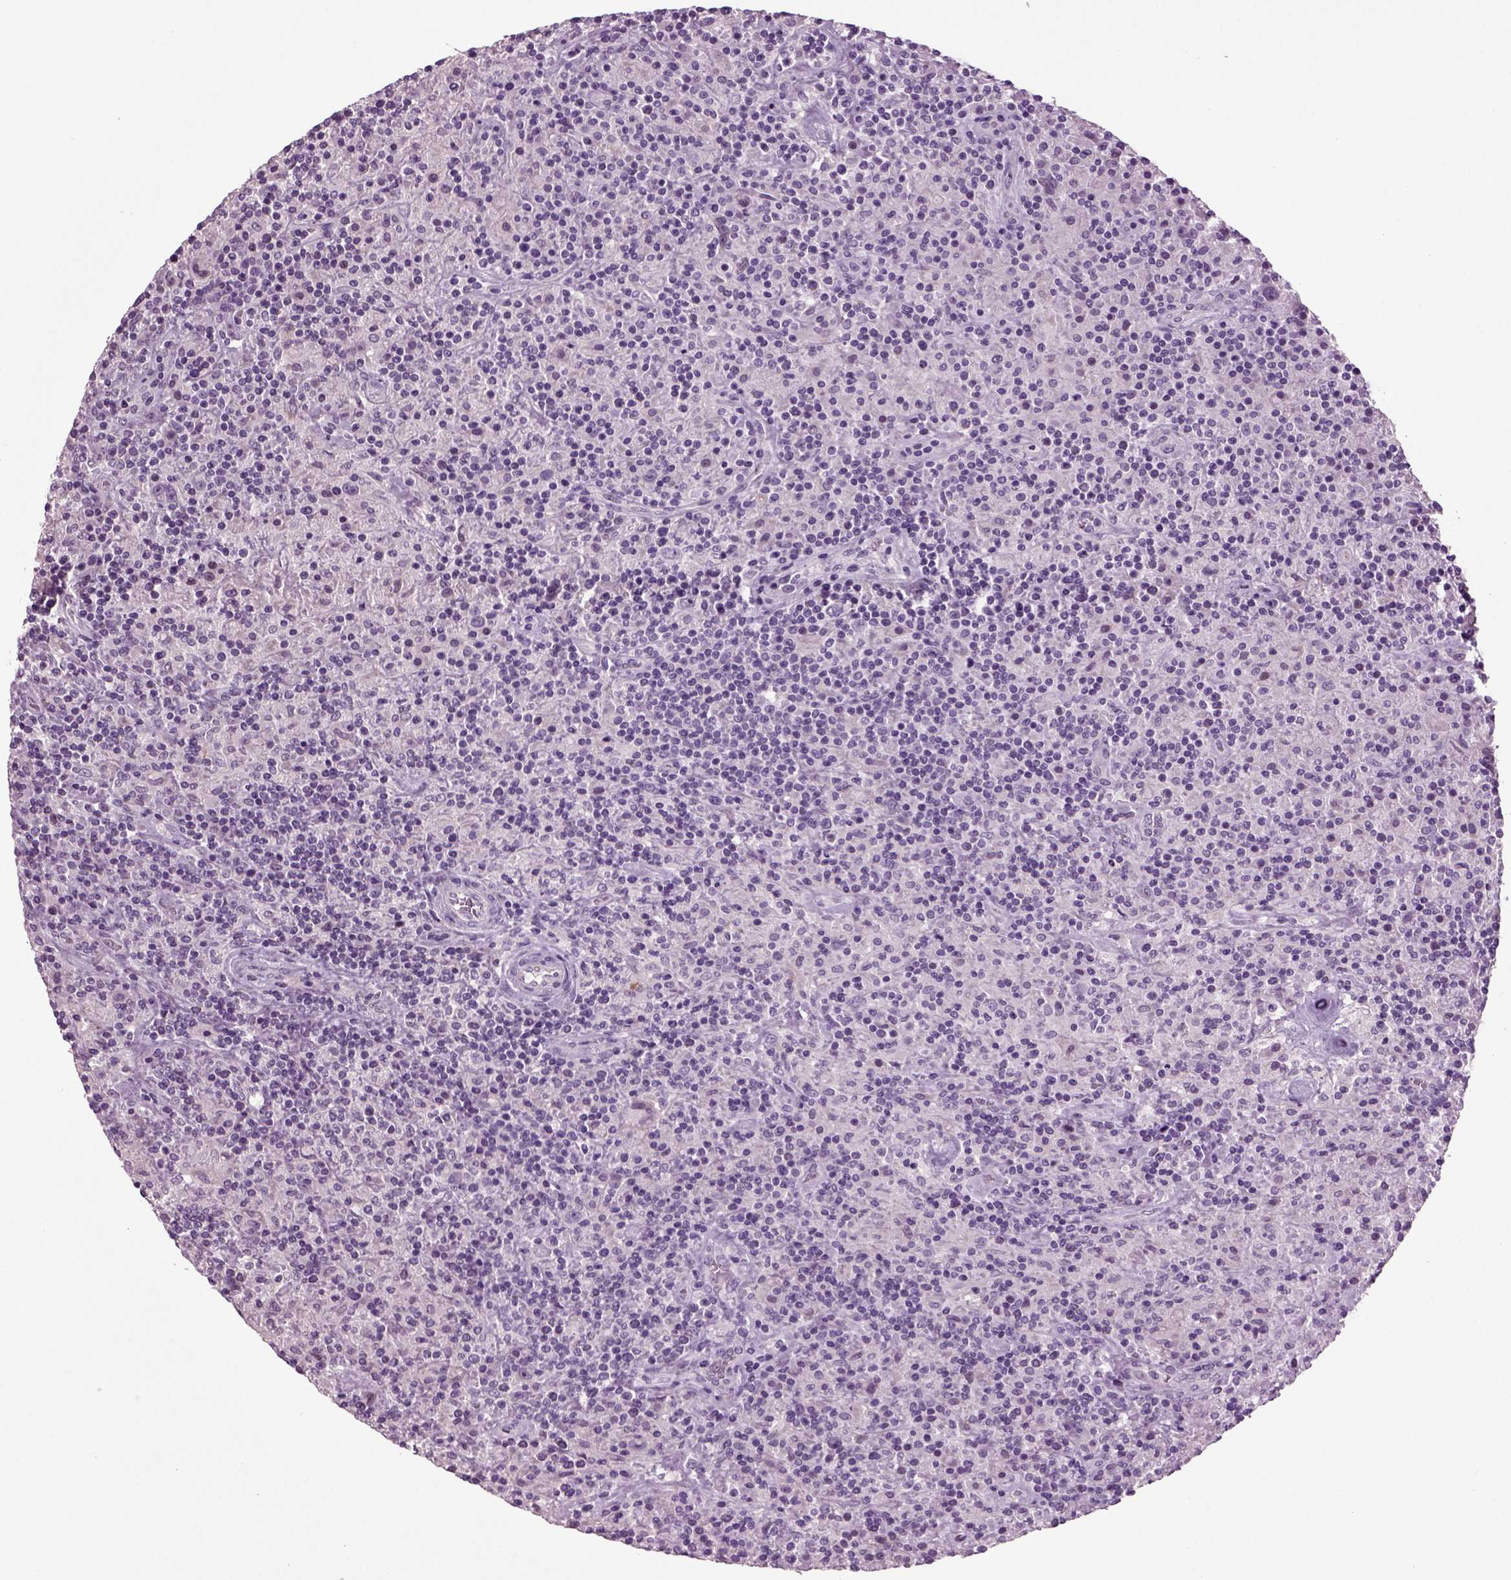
{"staining": {"intensity": "negative", "quantity": "none", "location": "none"}, "tissue": "lymphoma", "cell_type": "Tumor cells", "image_type": "cancer", "snomed": [{"axis": "morphology", "description": "Hodgkin's disease, NOS"}, {"axis": "topography", "description": "Lymph node"}], "caption": "There is no significant staining in tumor cells of Hodgkin's disease.", "gene": "COL9A2", "patient": {"sex": "male", "age": 70}}